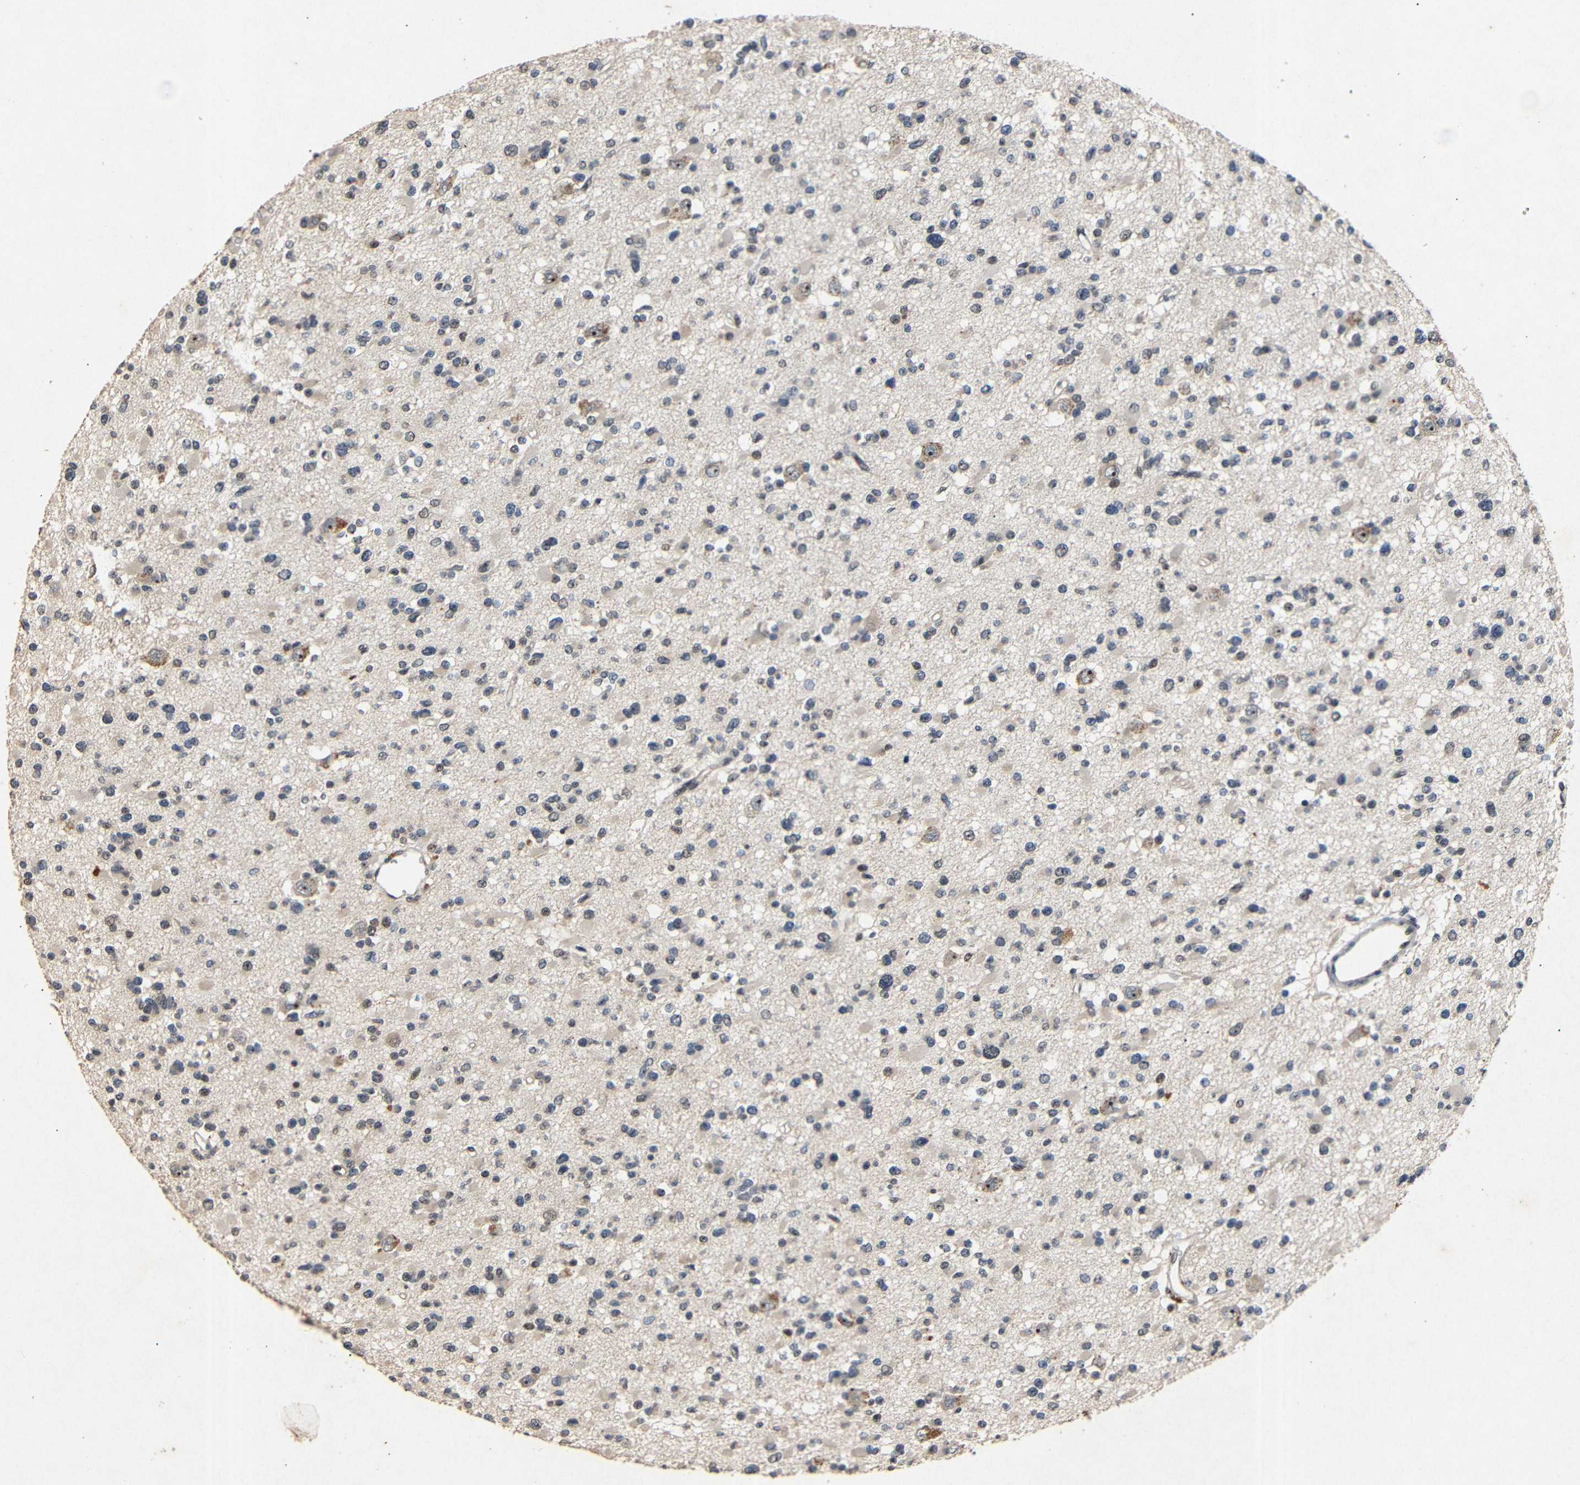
{"staining": {"intensity": "moderate", "quantity": "<25%", "location": "nuclear"}, "tissue": "glioma", "cell_type": "Tumor cells", "image_type": "cancer", "snomed": [{"axis": "morphology", "description": "Glioma, malignant, Low grade"}, {"axis": "topography", "description": "Brain"}], "caption": "The micrograph demonstrates a brown stain indicating the presence of a protein in the nuclear of tumor cells in malignant glioma (low-grade). Ihc stains the protein in brown and the nuclei are stained blue.", "gene": "PARN", "patient": {"sex": "female", "age": 22}}